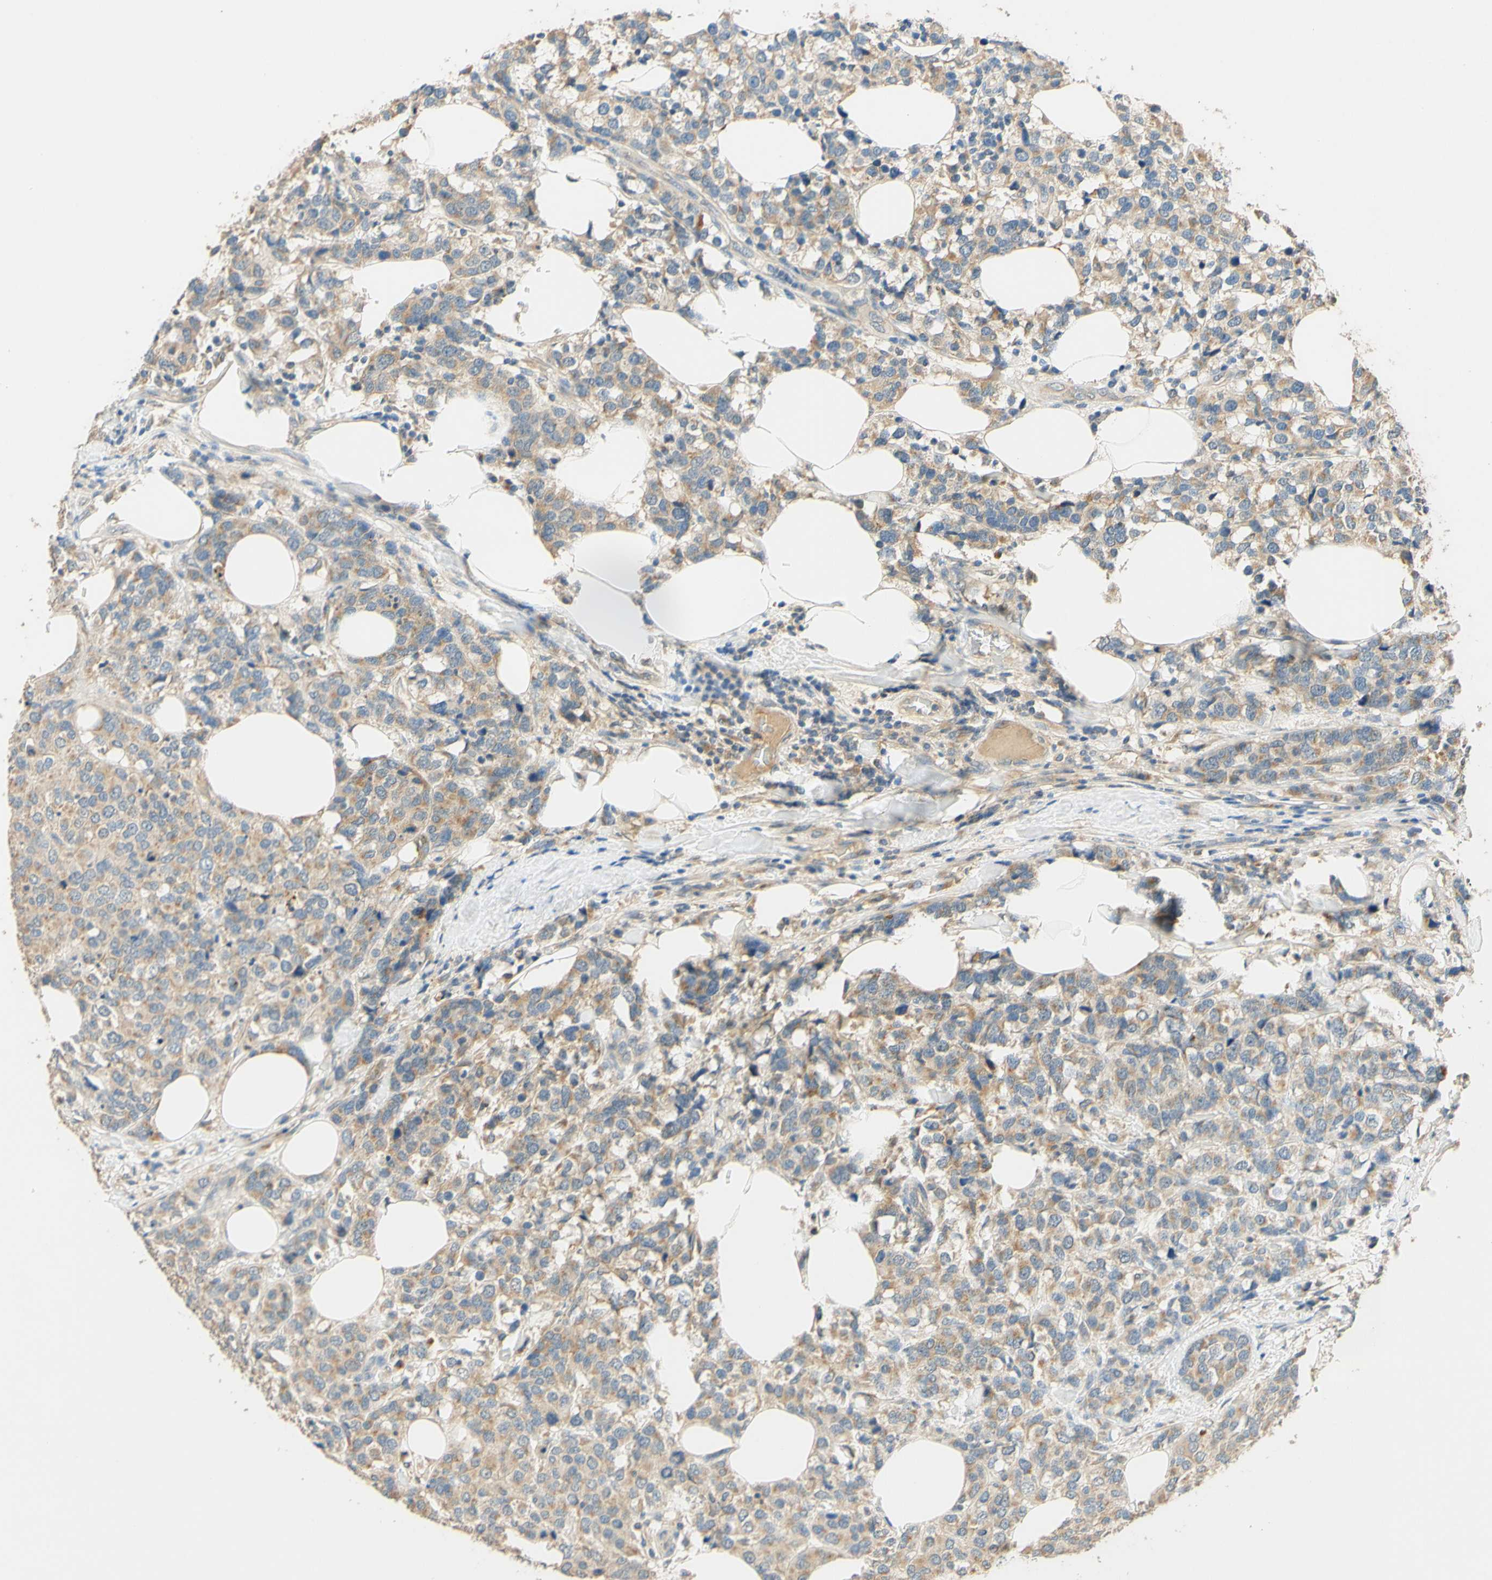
{"staining": {"intensity": "weak", "quantity": ">75%", "location": "cytoplasmic/membranous"}, "tissue": "breast cancer", "cell_type": "Tumor cells", "image_type": "cancer", "snomed": [{"axis": "morphology", "description": "Lobular carcinoma"}, {"axis": "topography", "description": "Breast"}], "caption": "Immunohistochemical staining of breast cancer demonstrates low levels of weak cytoplasmic/membranous protein staining in approximately >75% of tumor cells.", "gene": "ENTREP2", "patient": {"sex": "female", "age": 59}}